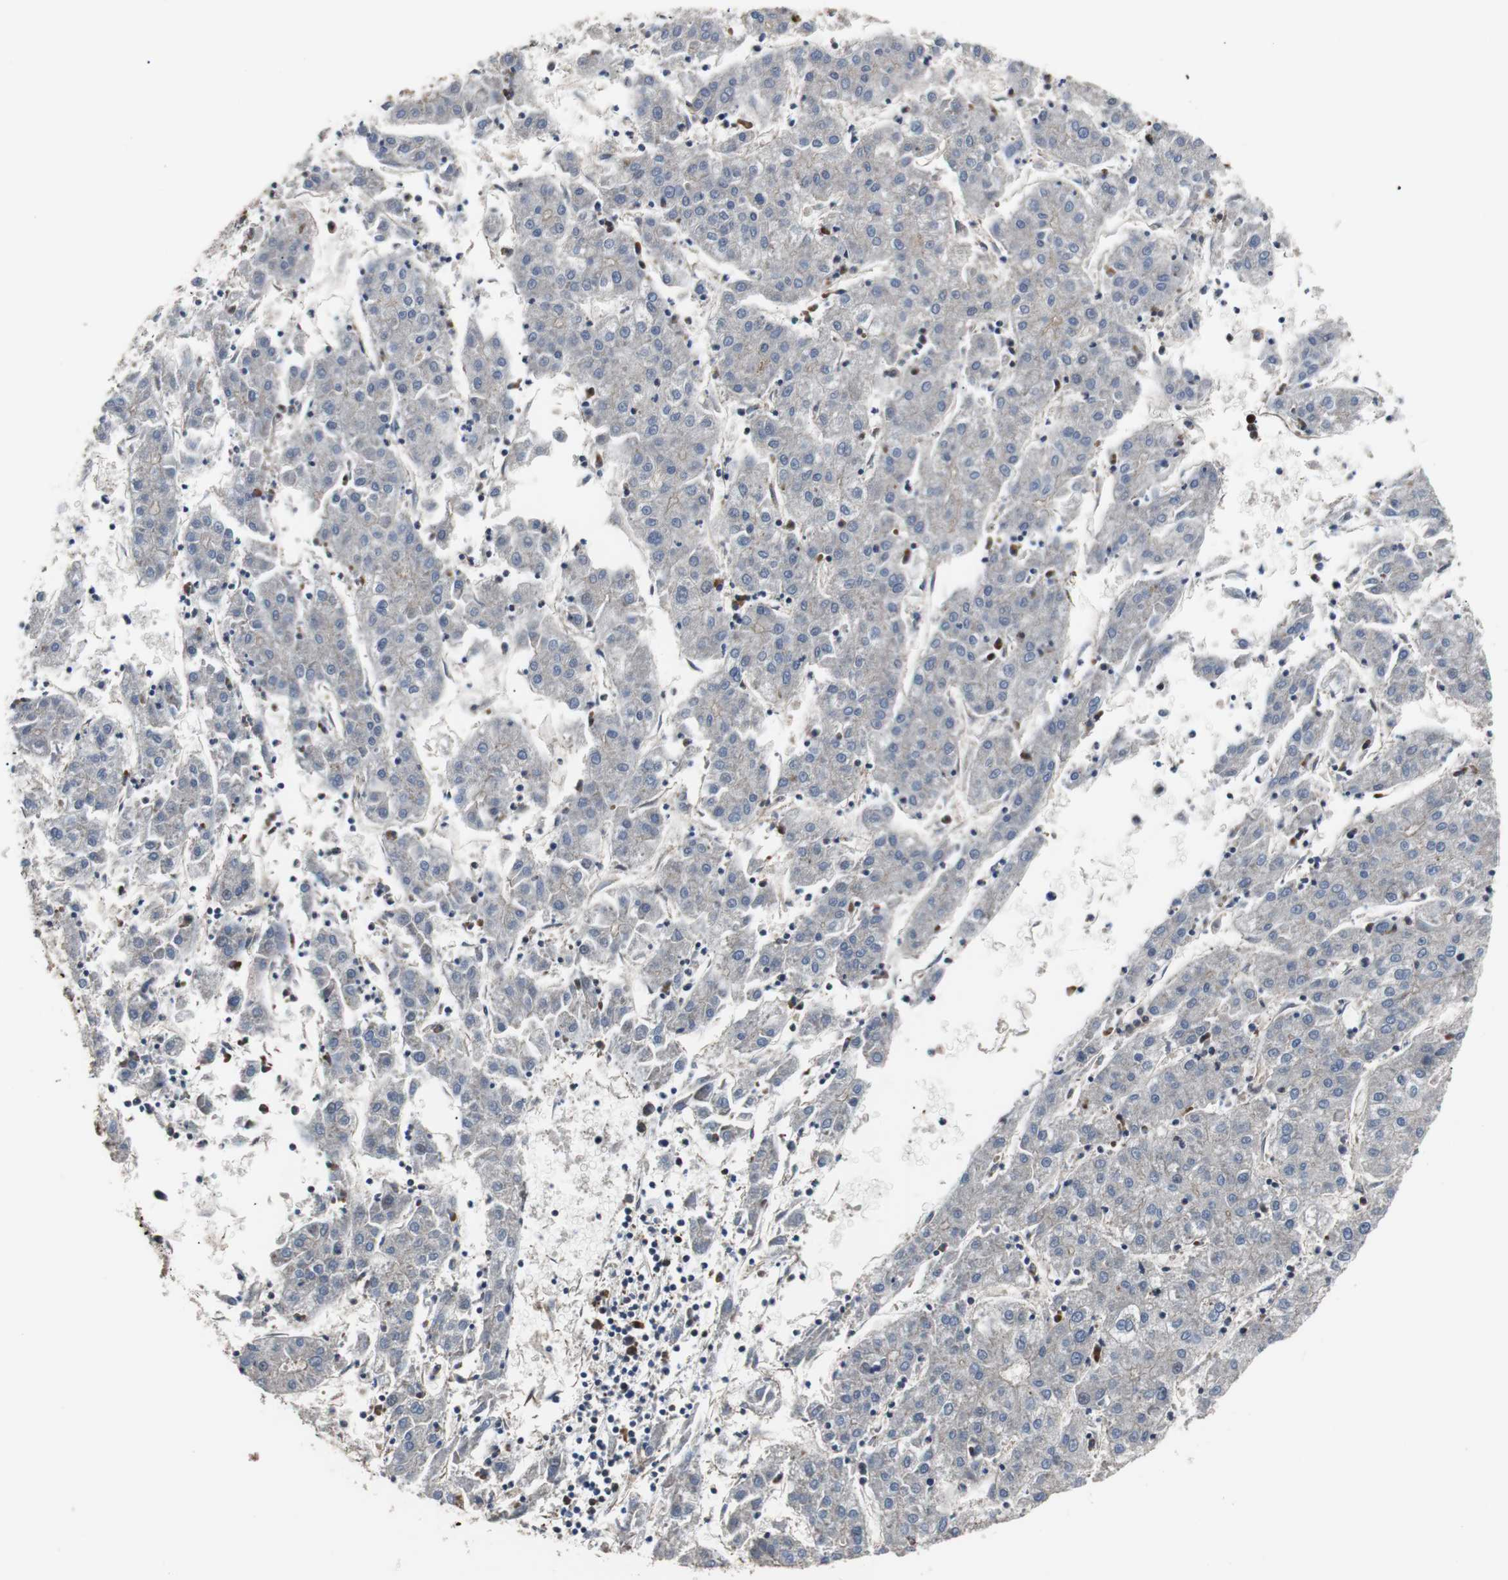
{"staining": {"intensity": "weak", "quantity": ">75%", "location": "cytoplasmic/membranous"}, "tissue": "liver cancer", "cell_type": "Tumor cells", "image_type": "cancer", "snomed": [{"axis": "morphology", "description": "Carcinoma, Hepatocellular, NOS"}, {"axis": "topography", "description": "Liver"}], "caption": "An IHC photomicrograph of tumor tissue is shown. Protein staining in brown highlights weak cytoplasmic/membranous positivity in liver hepatocellular carcinoma within tumor cells.", "gene": "PLCG2", "patient": {"sex": "male", "age": 72}}